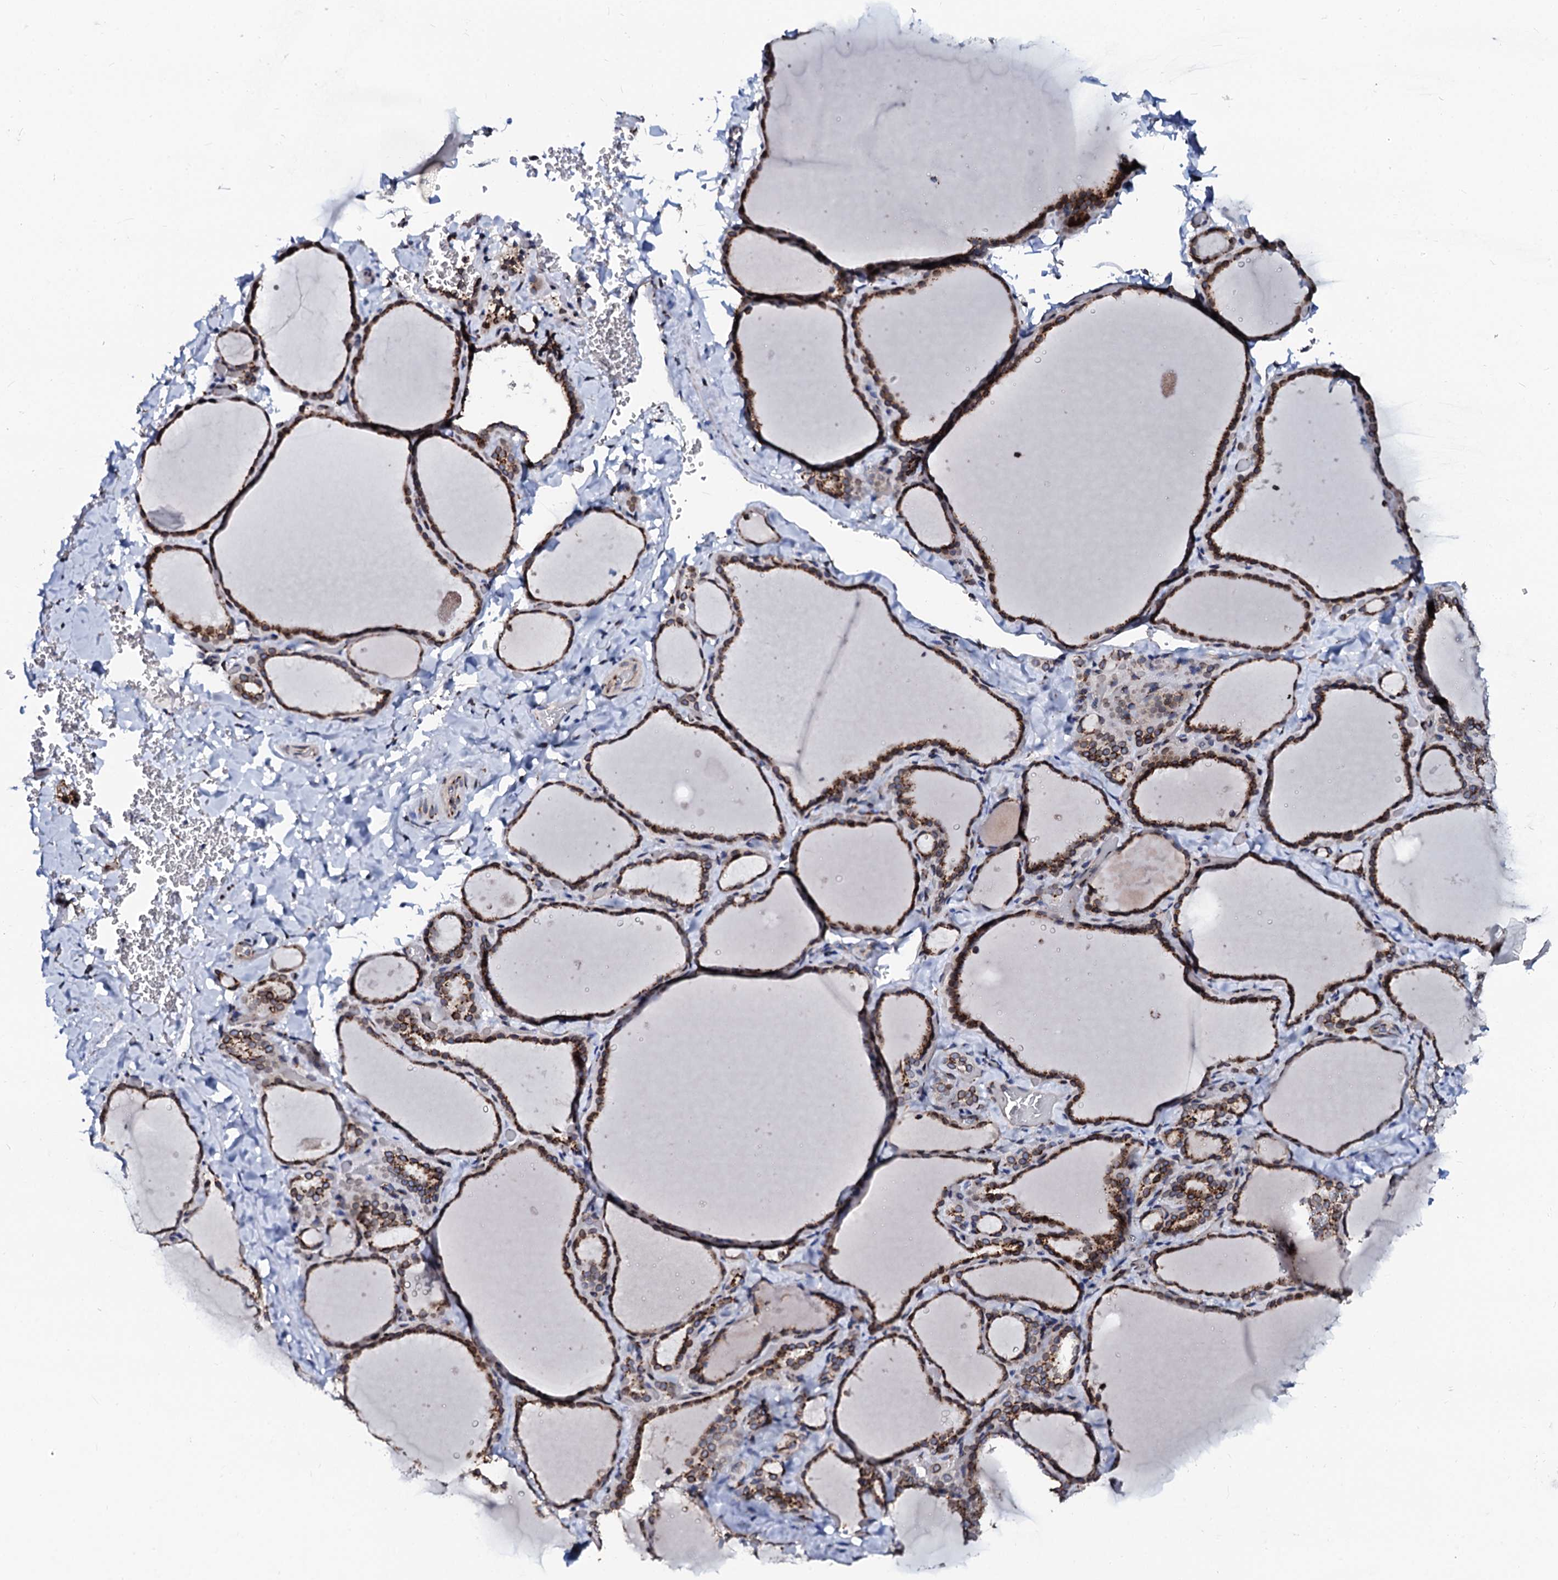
{"staining": {"intensity": "moderate", "quantity": ">75%", "location": "cytoplasmic/membranous"}, "tissue": "thyroid gland", "cell_type": "Glandular cells", "image_type": "normal", "snomed": [{"axis": "morphology", "description": "Normal tissue, NOS"}, {"axis": "topography", "description": "Thyroid gland"}], "caption": "Immunohistochemical staining of normal human thyroid gland reveals >75% levels of moderate cytoplasmic/membranous protein expression in about >75% of glandular cells. Nuclei are stained in blue.", "gene": "TMCO3", "patient": {"sex": "female", "age": 22}}